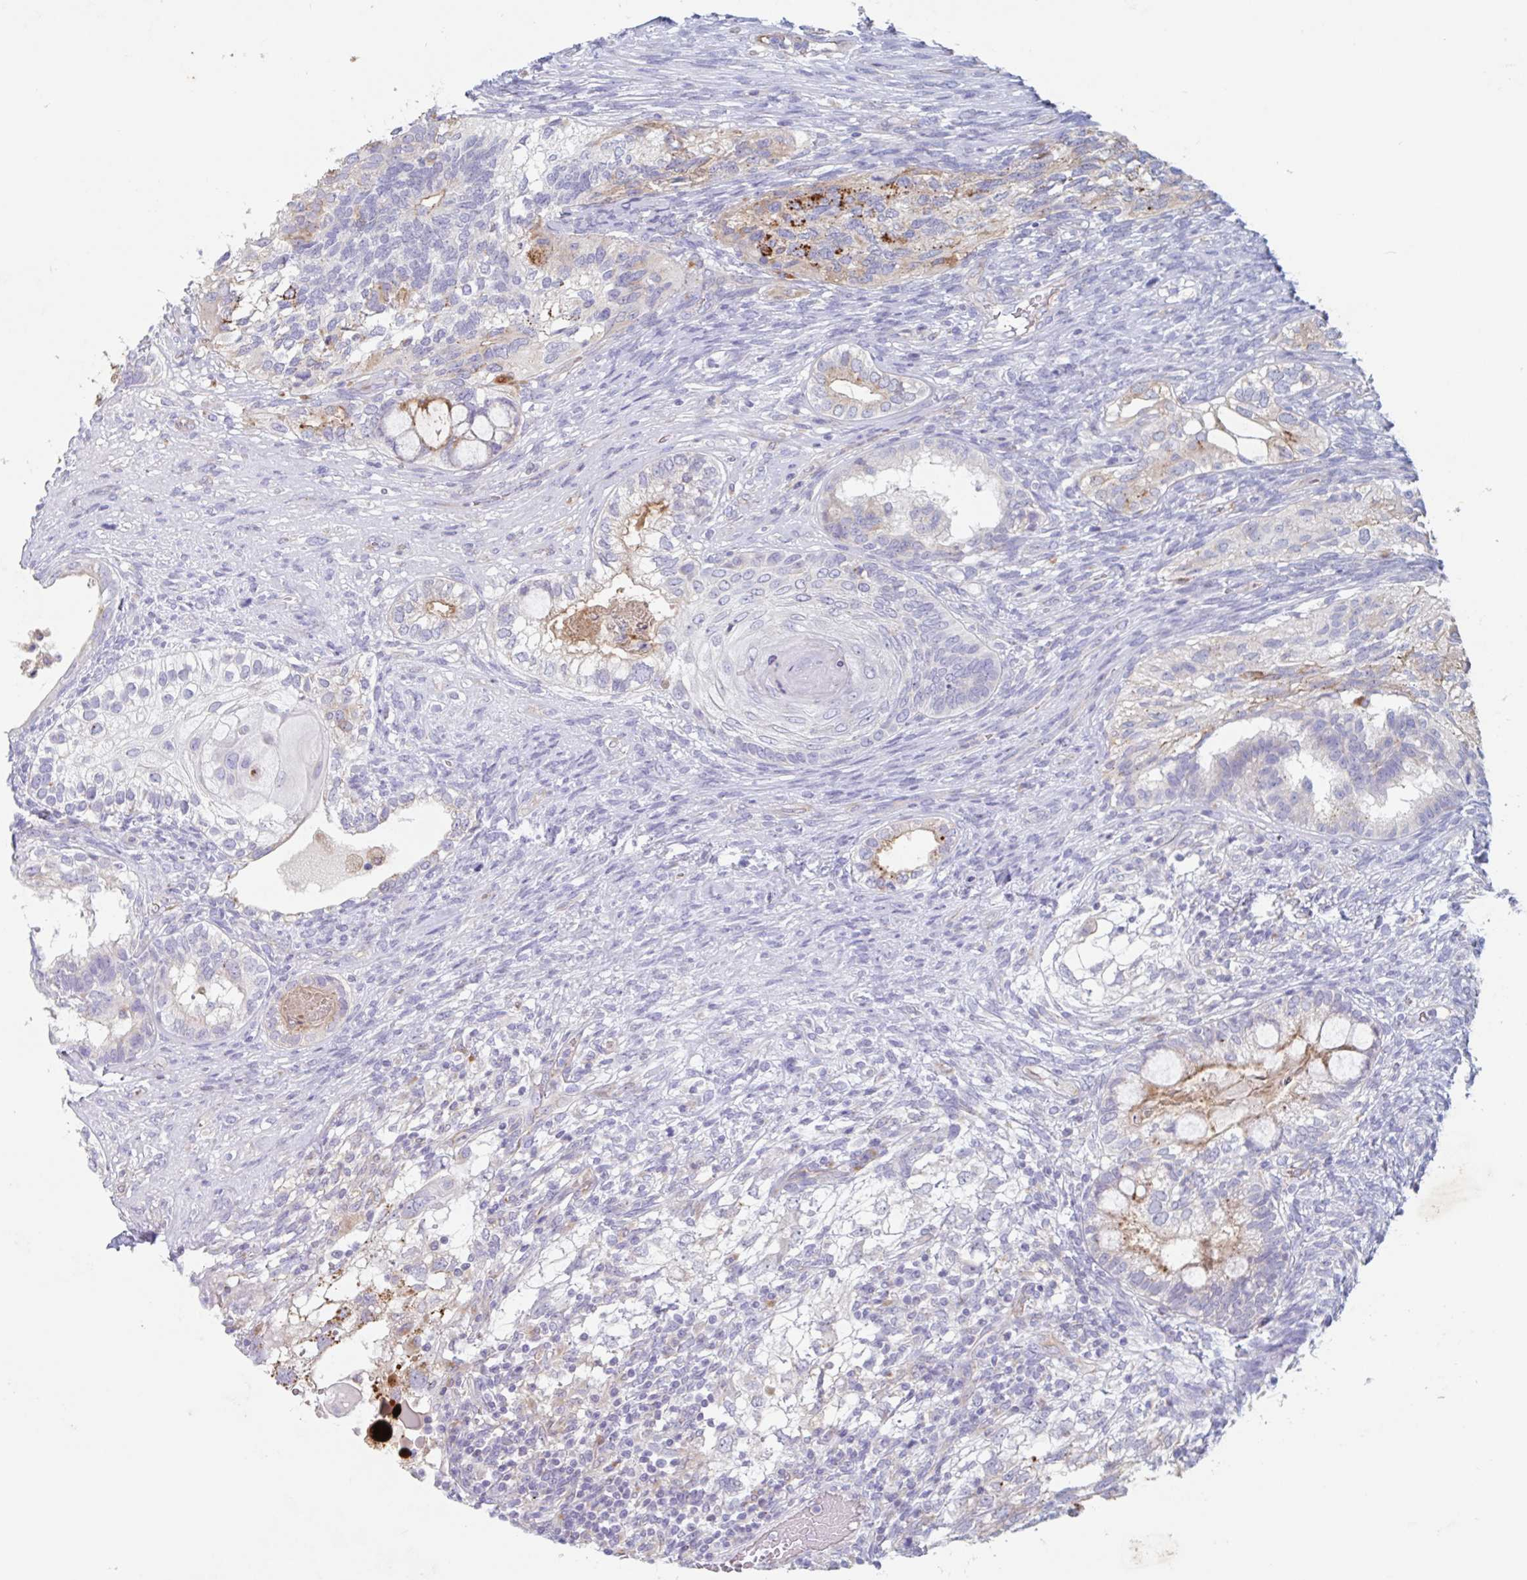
{"staining": {"intensity": "moderate", "quantity": "<25%", "location": "cytoplasmic/membranous"}, "tissue": "testis cancer", "cell_type": "Tumor cells", "image_type": "cancer", "snomed": [{"axis": "morphology", "description": "Seminoma, NOS"}, {"axis": "morphology", "description": "Carcinoma, Embryonal, NOS"}, {"axis": "topography", "description": "Testis"}], "caption": "Testis seminoma stained with immunohistochemistry (IHC) shows moderate cytoplasmic/membranous expression in approximately <25% of tumor cells.", "gene": "MANBA", "patient": {"sex": "male", "age": 41}}